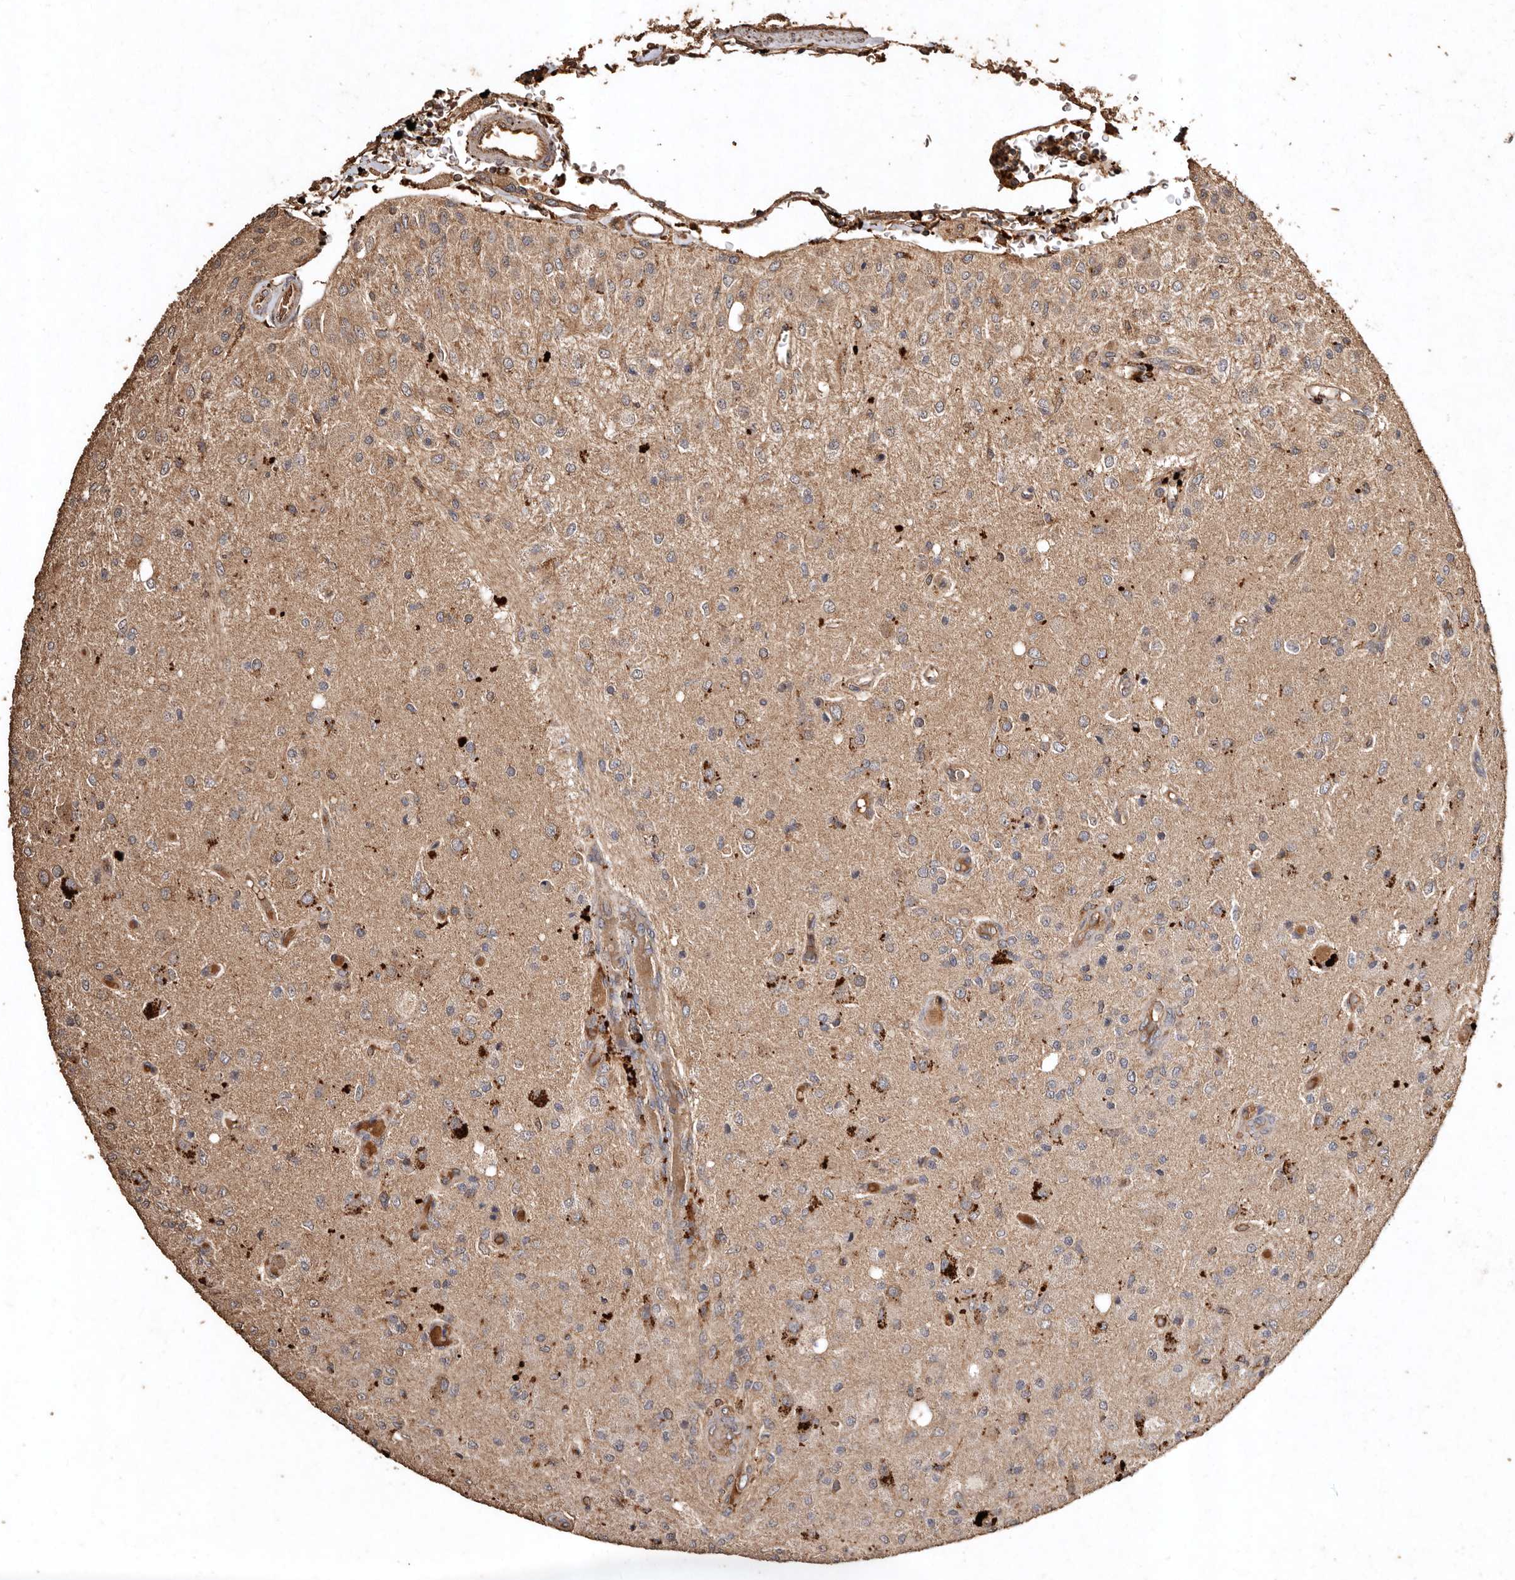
{"staining": {"intensity": "moderate", "quantity": "<25%", "location": "cytoplasmic/membranous"}, "tissue": "glioma", "cell_type": "Tumor cells", "image_type": "cancer", "snomed": [{"axis": "morphology", "description": "Normal tissue, NOS"}, {"axis": "morphology", "description": "Glioma, malignant, High grade"}, {"axis": "topography", "description": "Cerebral cortex"}], "caption": "Immunohistochemical staining of glioma reveals moderate cytoplasmic/membranous protein expression in about <25% of tumor cells.", "gene": "FARS2", "patient": {"sex": "male", "age": 77}}